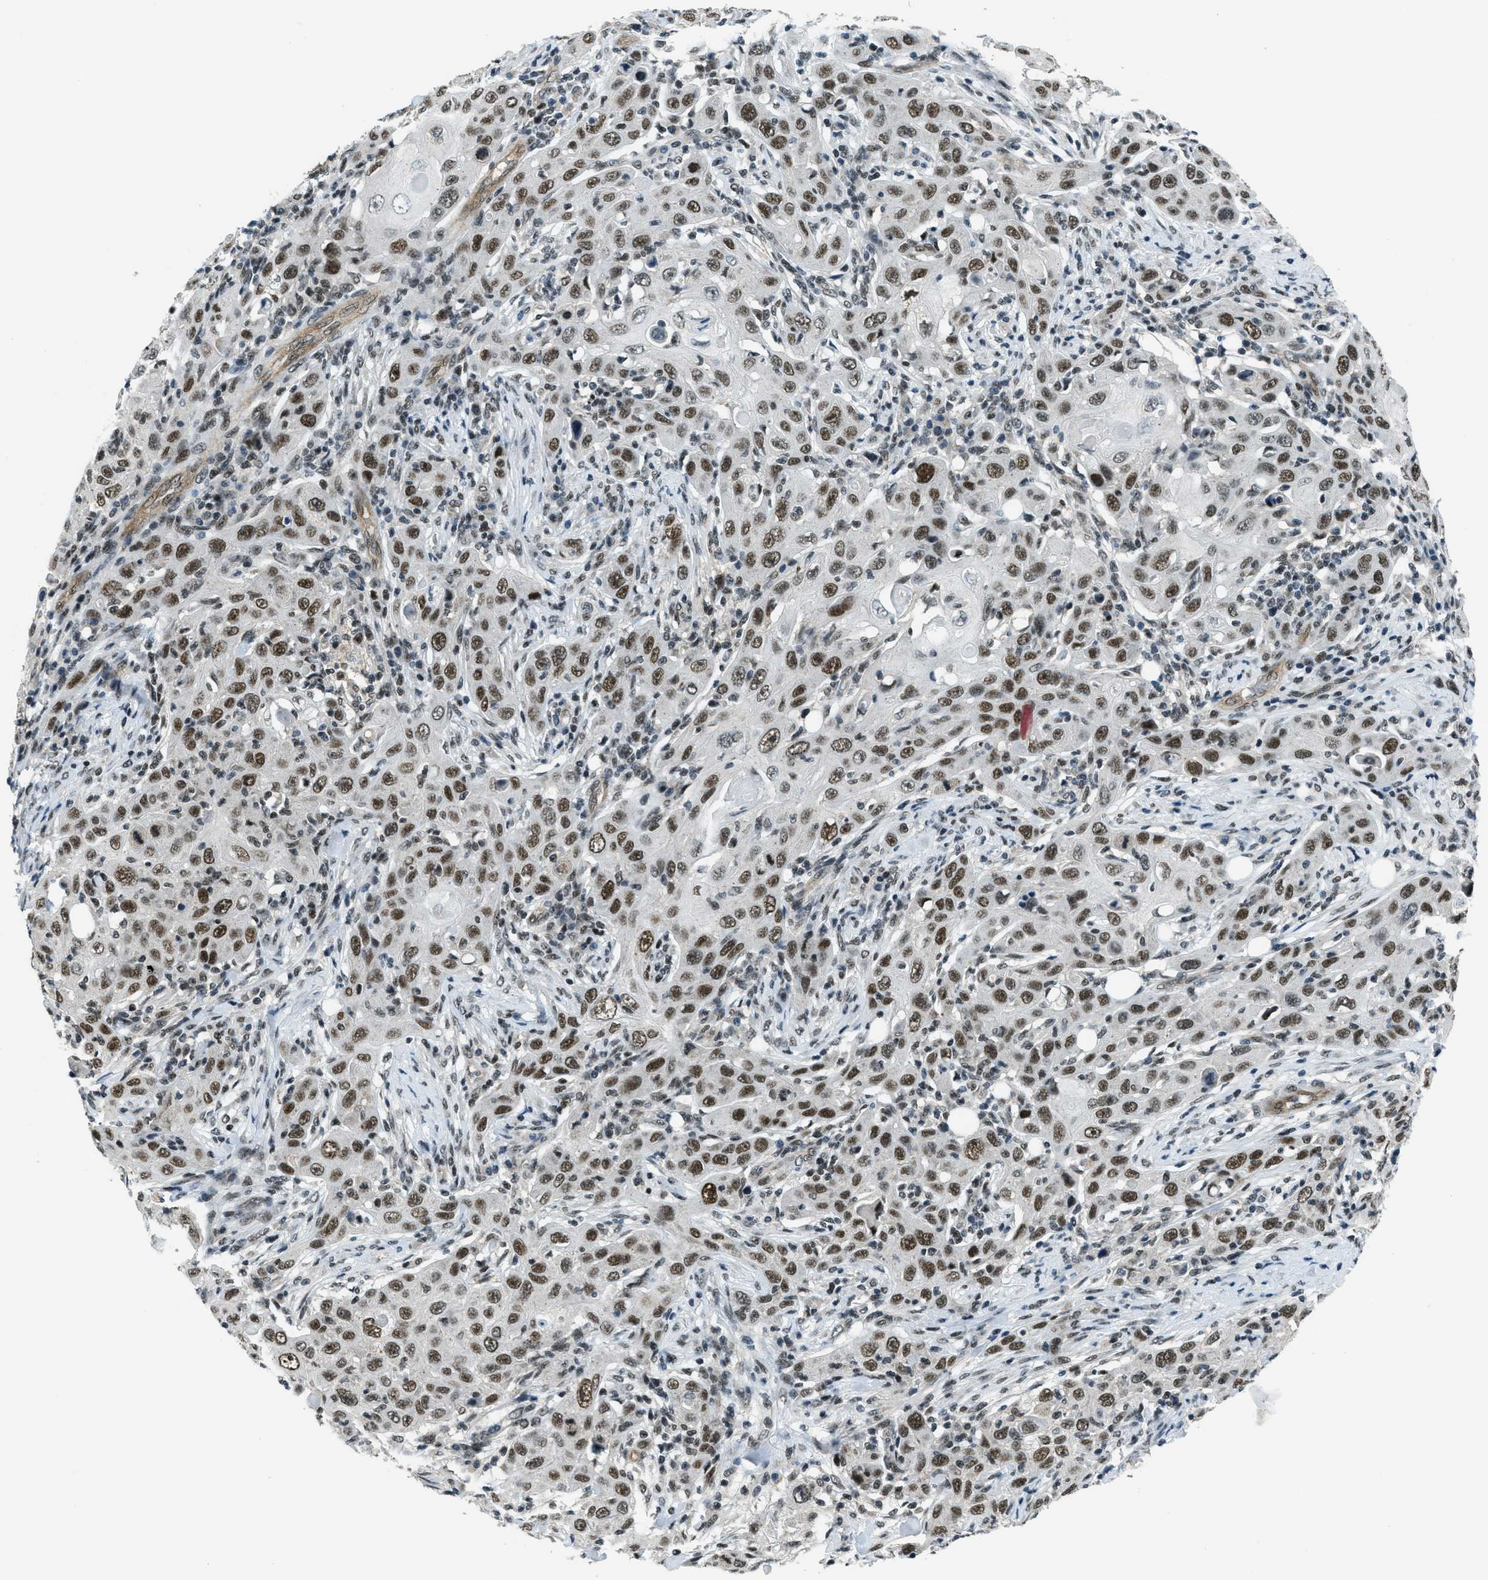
{"staining": {"intensity": "moderate", "quantity": ">75%", "location": "nuclear"}, "tissue": "skin cancer", "cell_type": "Tumor cells", "image_type": "cancer", "snomed": [{"axis": "morphology", "description": "Squamous cell carcinoma, NOS"}, {"axis": "topography", "description": "Skin"}], "caption": "This image displays squamous cell carcinoma (skin) stained with immunohistochemistry to label a protein in brown. The nuclear of tumor cells show moderate positivity for the protein. Nuclei are counter-stained blue.", "gene": "KLF6", "patient": {"sex": "female", "age": 88}}